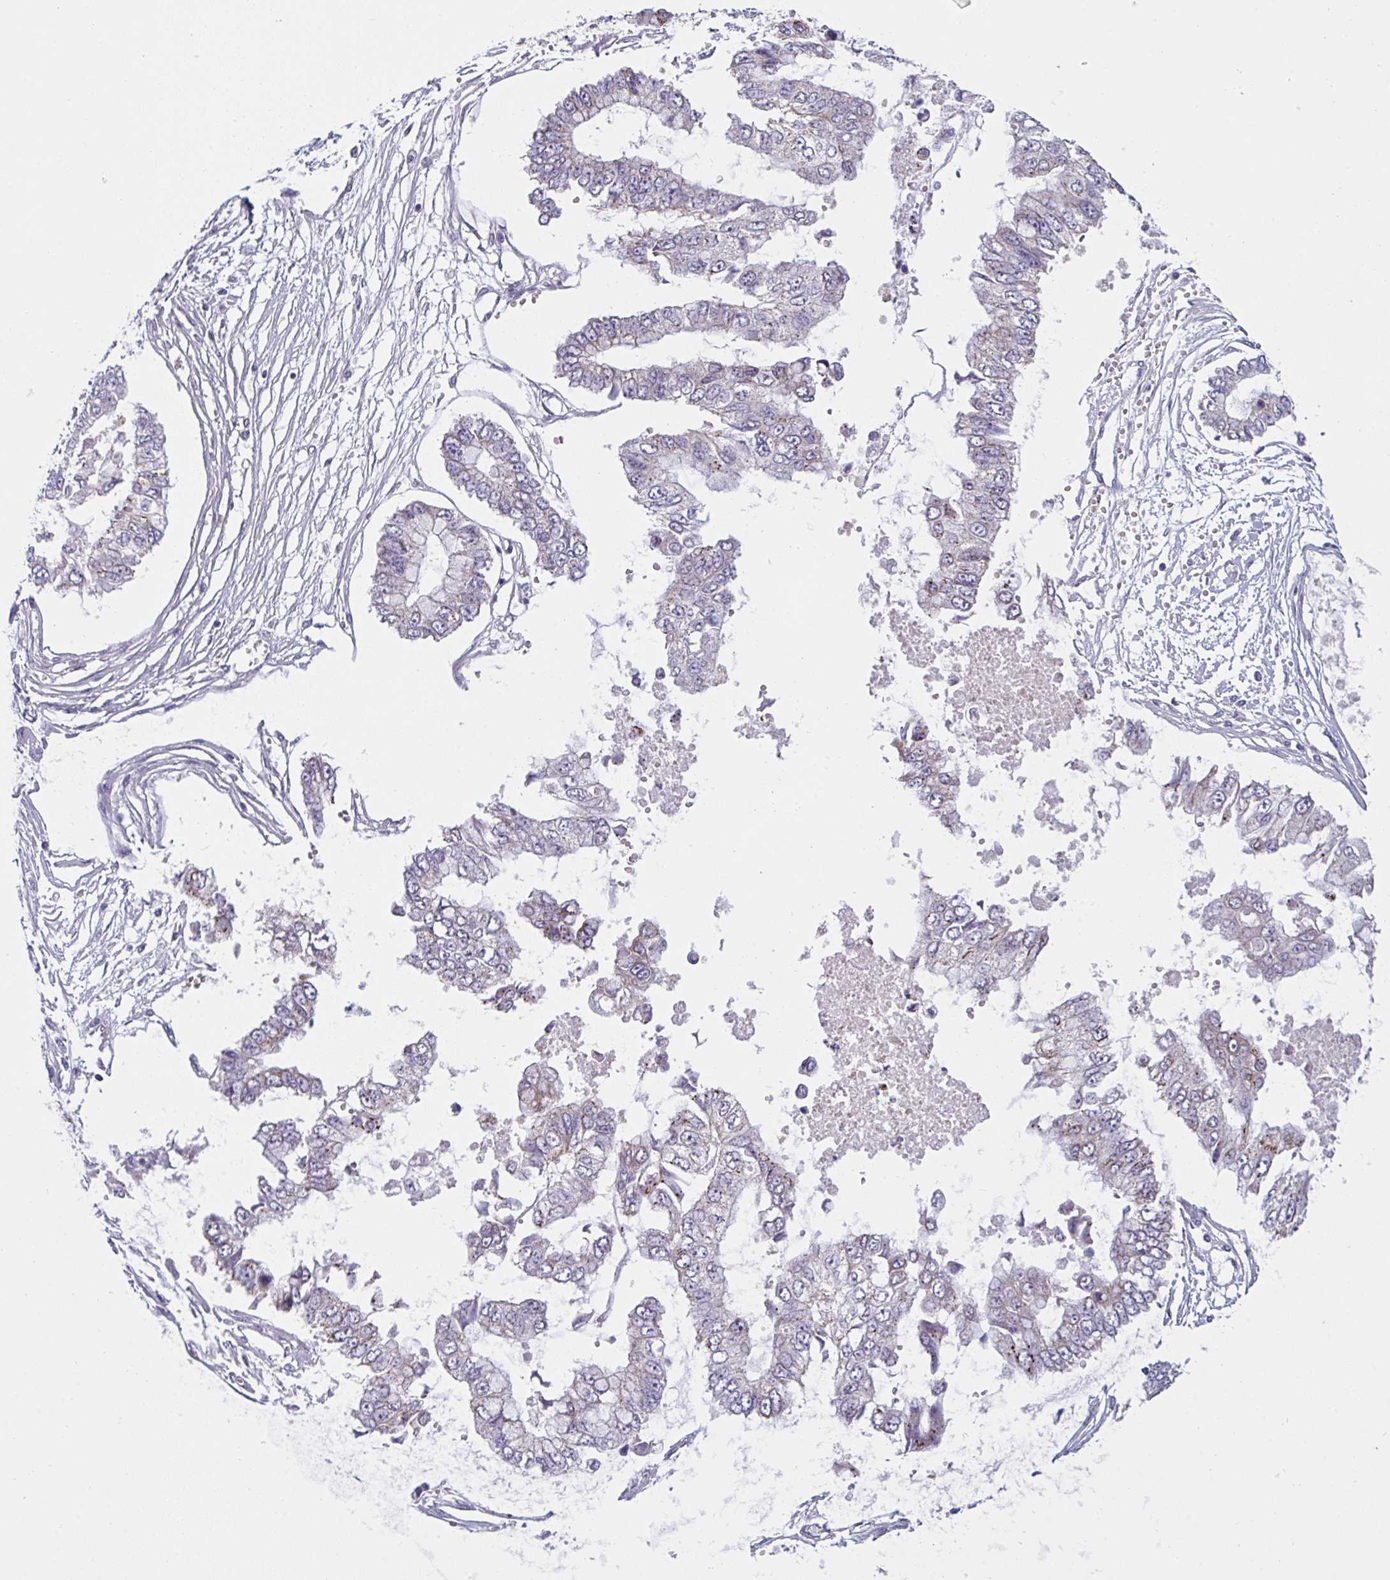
{"staining": {"intensity": "weak", "quantity": "<25%", "location": "cytoplasmic/membranous"}, "tissue": "ovarian cancer", "cell_type": "Tumor cells", "image_type": "cancer", "snomed": [{"axis": "morphology", "description": "Cystadenocarcinoma, mucinous, NOS"}, {"axis": "topography", "description": "Ovary"}], "caption": "This photomicrograph is of ovarian mucinous cystadenocarcinoma stained with immunohistochemistry to label a protein in brown with the nuclei are counter-stained blue. There is no staining in tumor cells.", "gene": "MRPS2", "patient": {"sex": "female", "age": 72}}